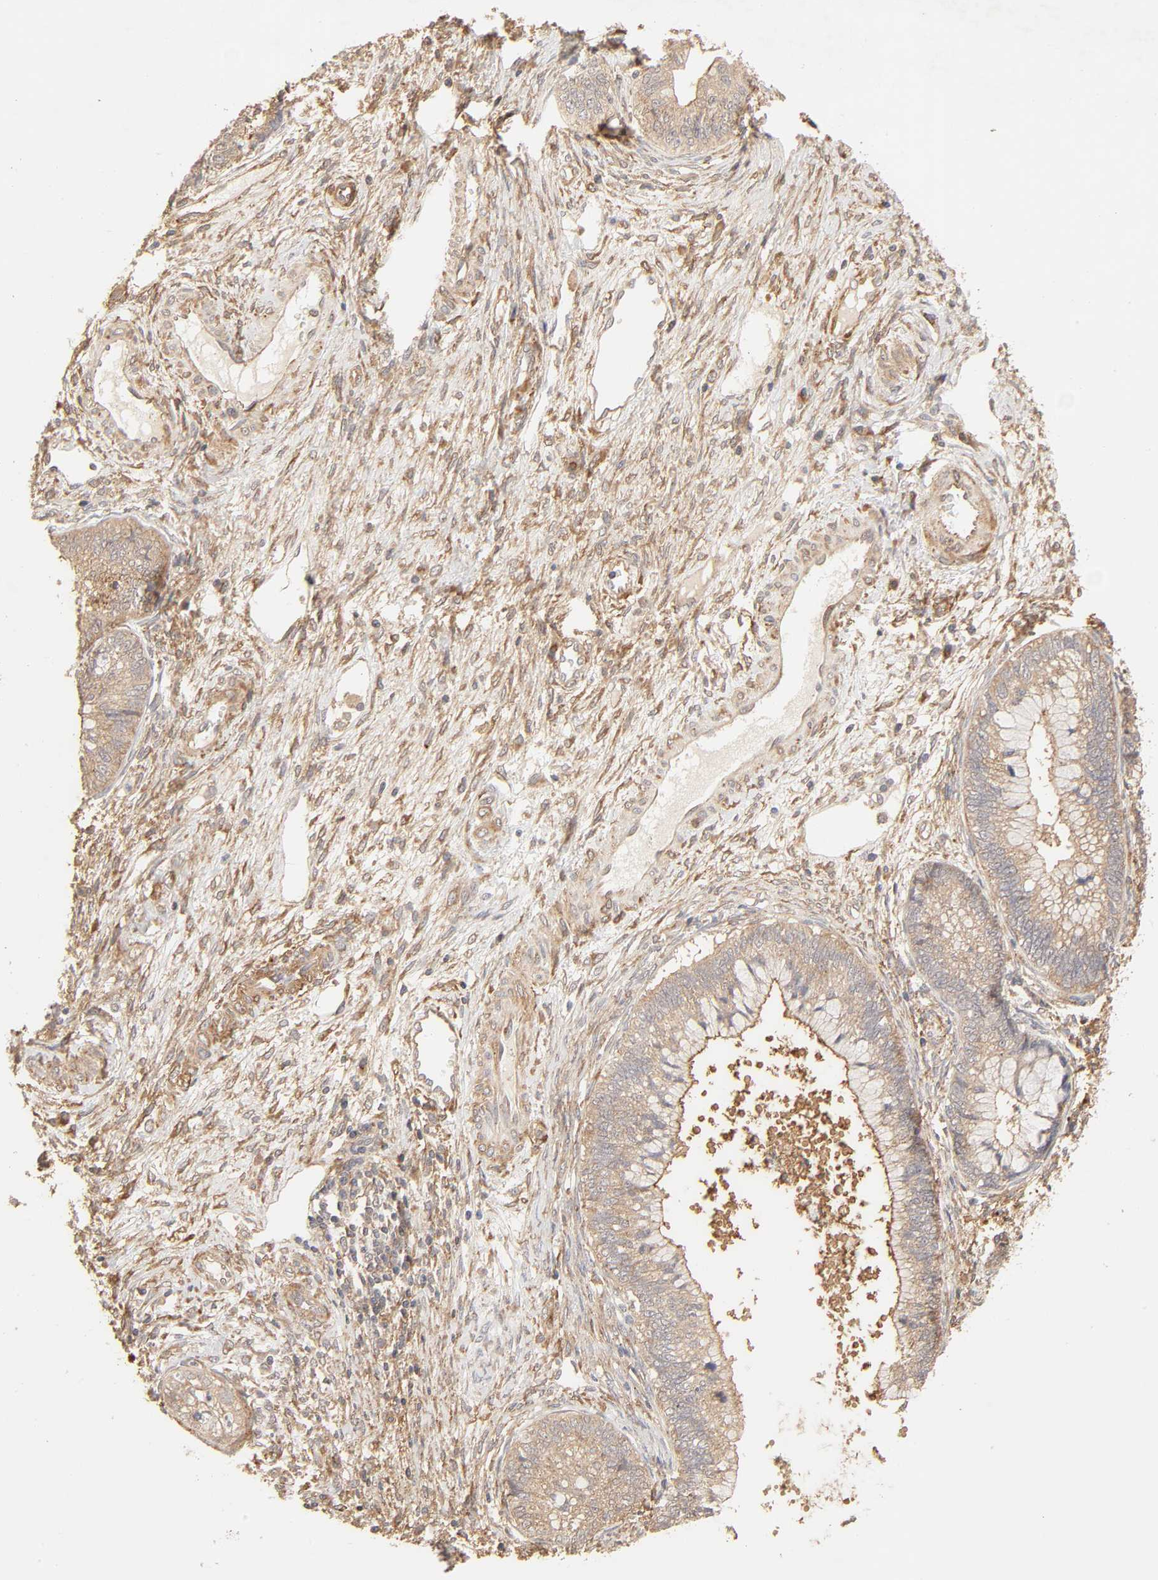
{"staining": {"intensity": "moderate", "quantity": ">75%", "location": "cytoplasmic/membranous"}, "tissue": "cervical cancer", "cell_type": "Tumor cells", "image_type": "cancer", "snomed": [{"axis": "morphology", "description": "Adenocarcinoma, NOS"}, {"axis": "topography", "description": "Cervix"}], "caption": "Adenocarcinoma (cervical) tissue exhibits moderate cytoplasmic/membranous staining in approximately >75% of tumor cells, visualized by immunohistochemistry.", "gene": "EPS8", "patient": {"sex": "female", "age": 44}}